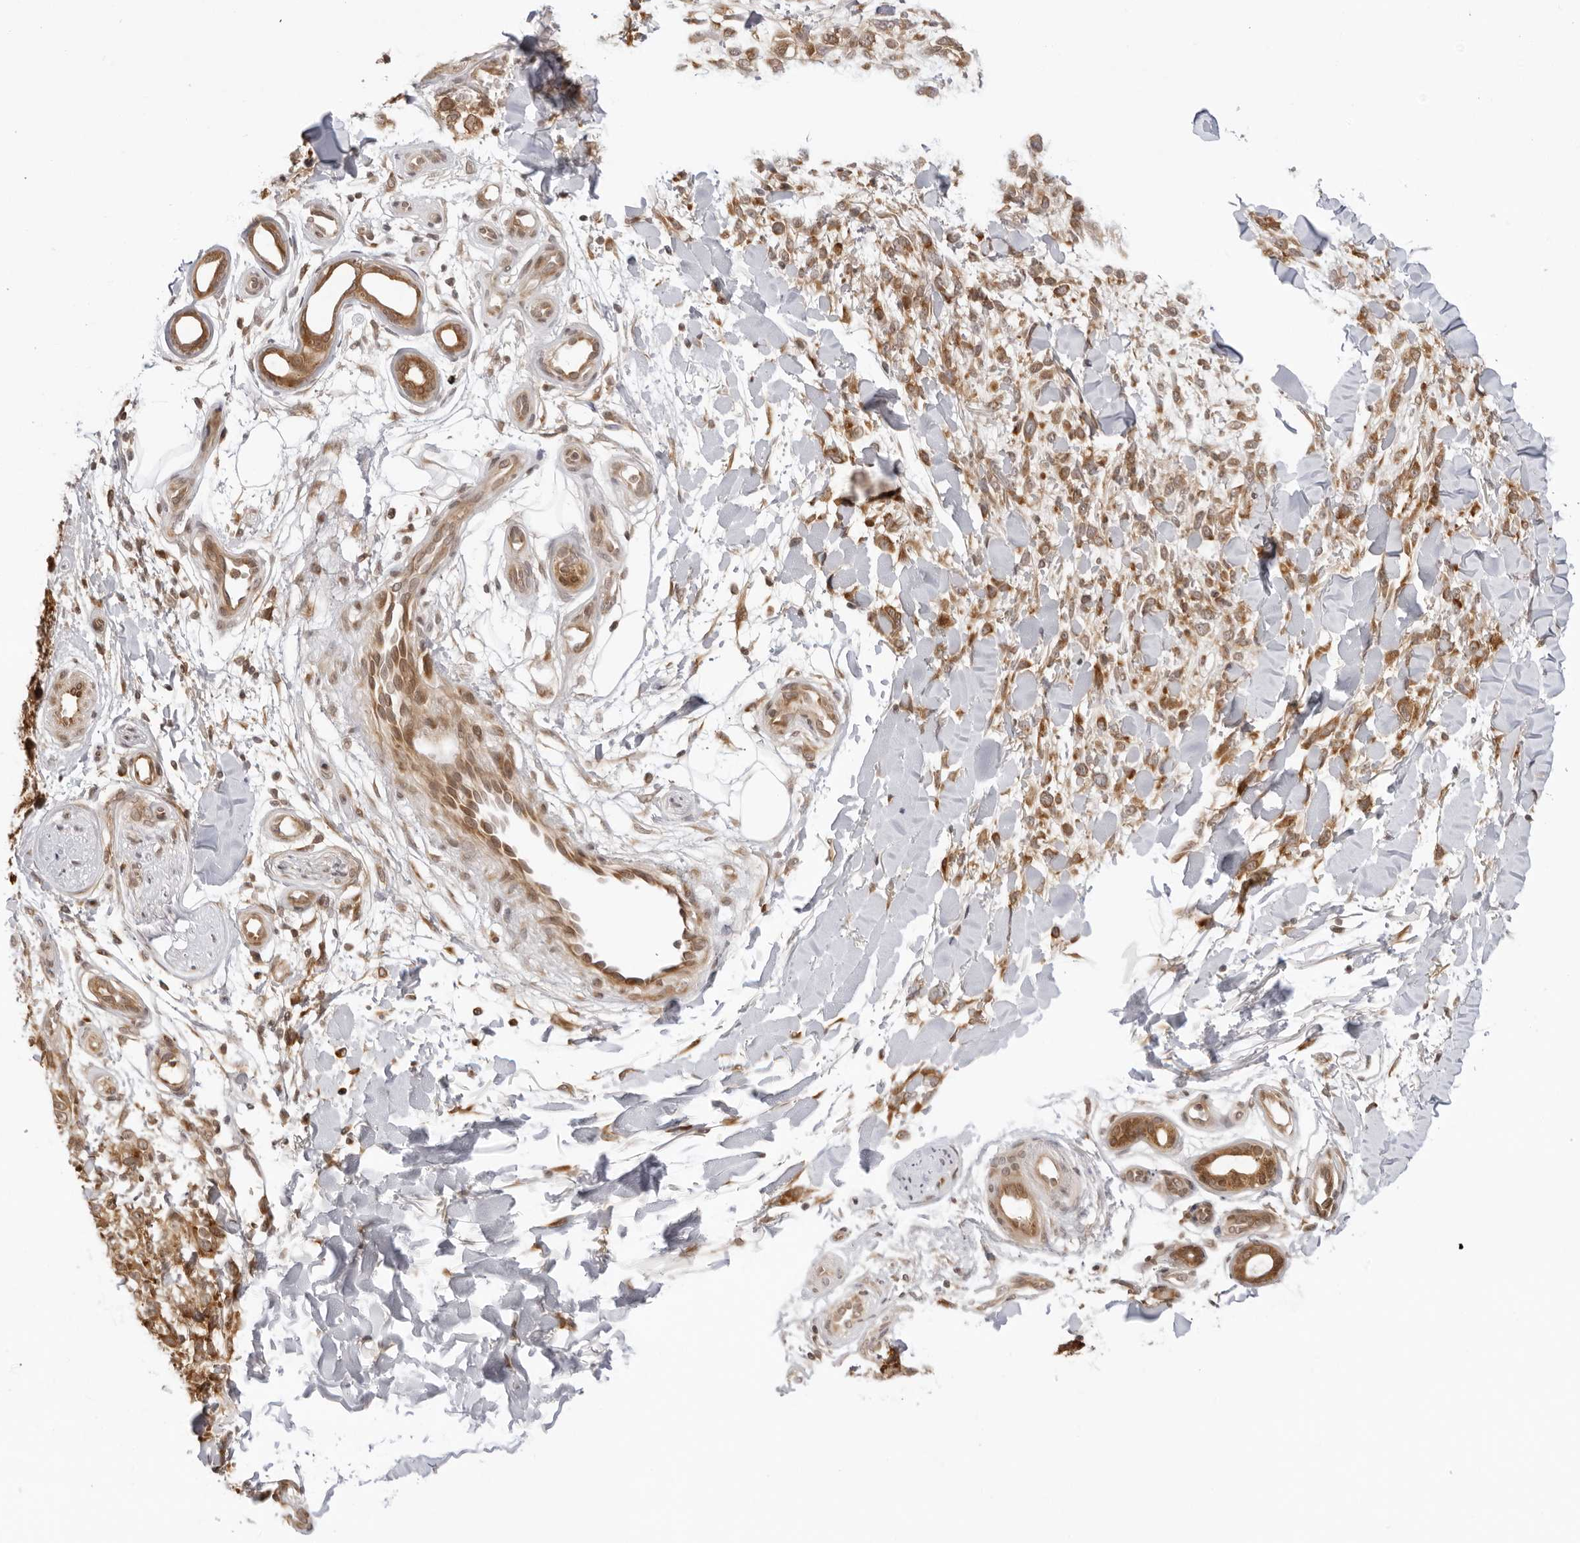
{"staining": {"intensity": "moderate", "quantity": ">75%", "location": "cytoplasmic/membranous"}, "tissue": "melanoma", "cell_type": "Tumor cells", "image_type": "cancer", "snomed": [{"axis": "morphology", "description": "Malignant melanoma, Metastatic site"}, {"axis": "topography", "description": "Skin"}], "caption": "IHC photomicrograph of neoplastic tissue: malignant melanoma (metastatic site) stained using IHC reveals medium levels of moderate protein expression localized specifically in the cytoplasmic/membranous of tumor cells, appearing as a cytoplasmic/membranous brown color.", "gene": "PRRC2C", "patient": {"sex": "female", "age": 72}}